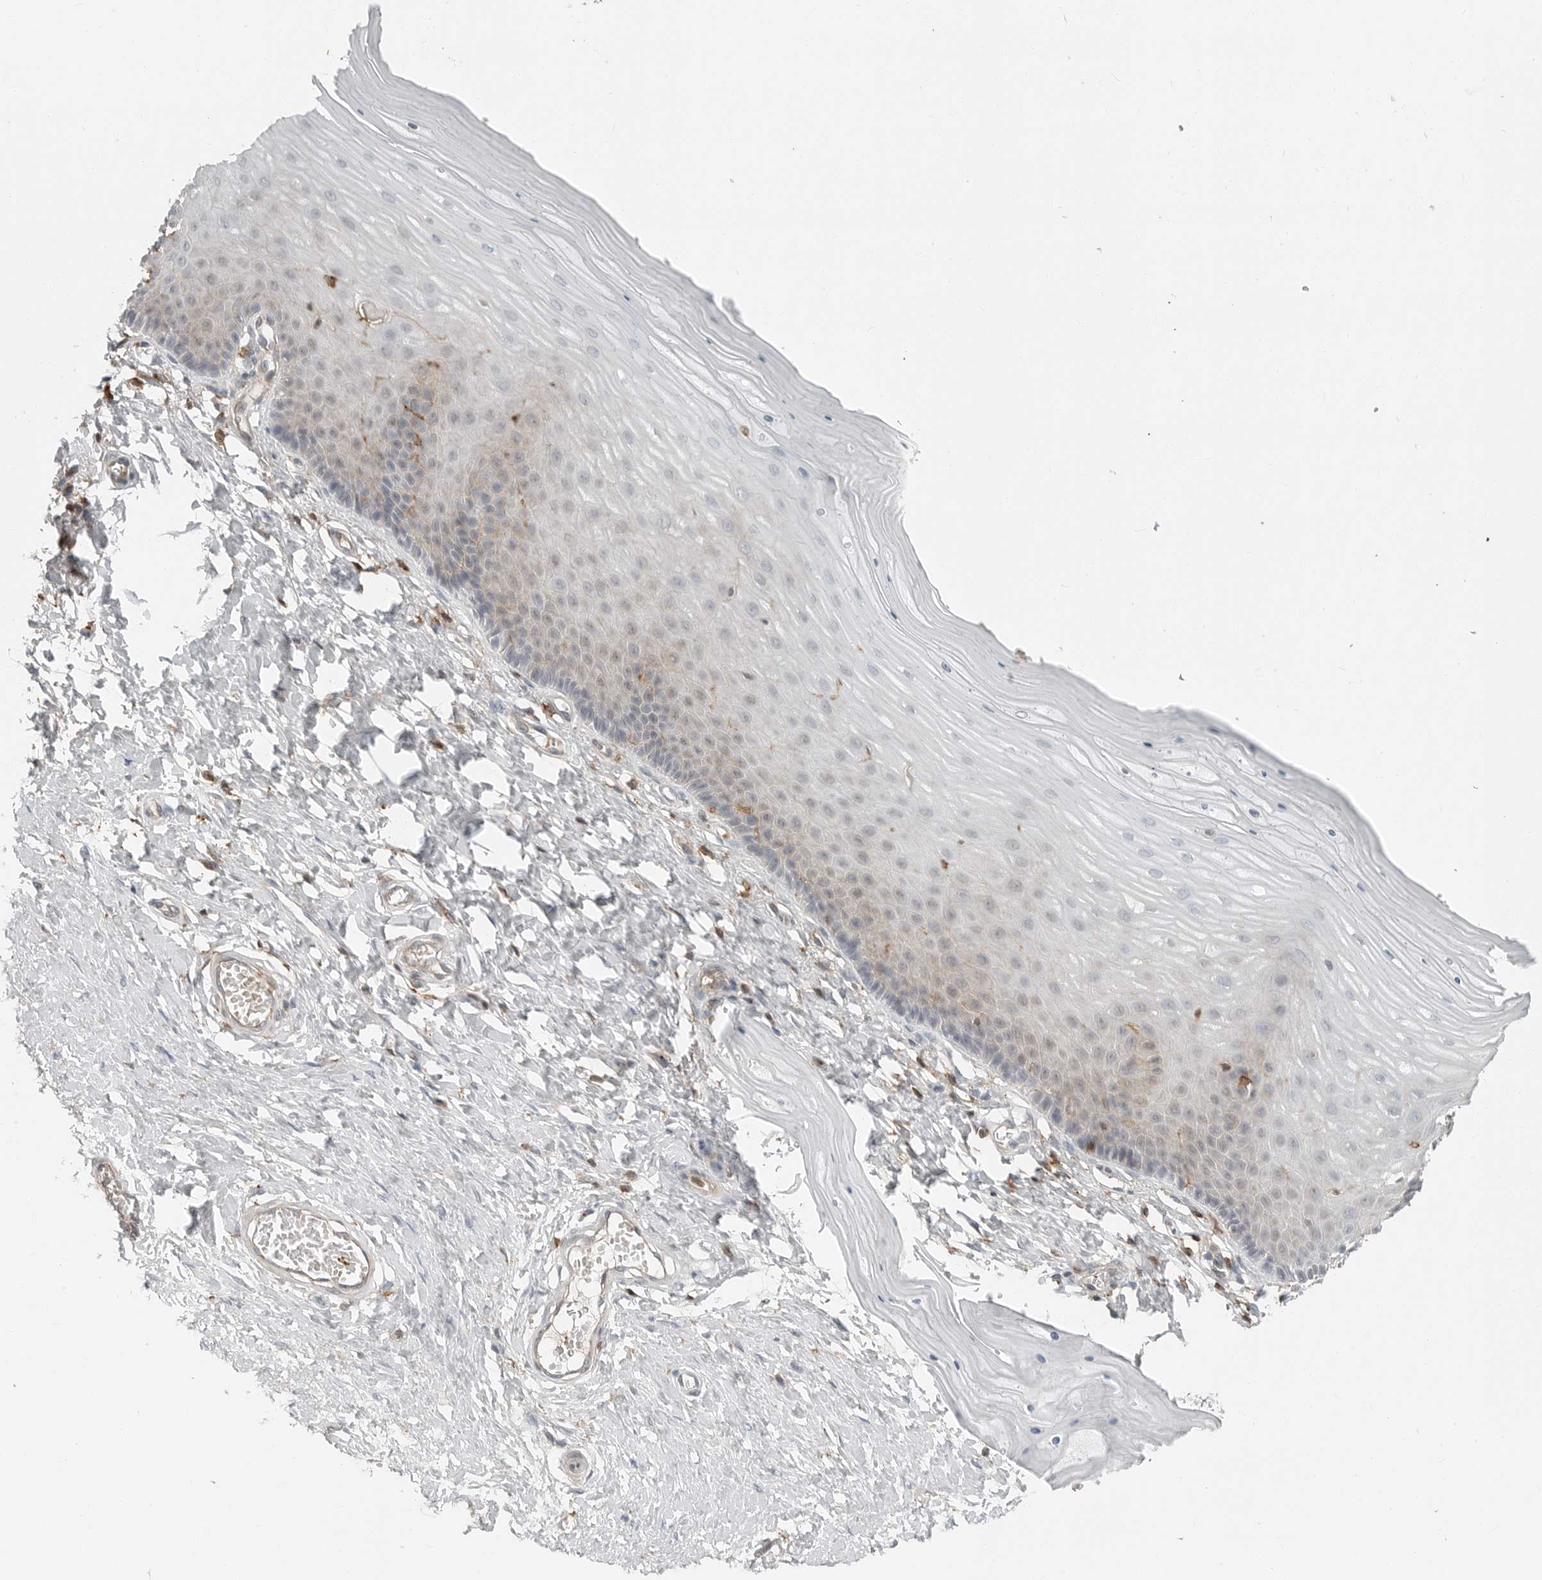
{"staining": {"intensity": "weak", "quantity": "<25%", "location": "cytoplasmic/membranous"}, "tissue": "cervix", "cell_type": "Glandular cells", "image_type": "normal", "snomed": [{"axis": "morphology", "description": "Normal tissue, NOS"}, {"axis": "topography", "description": "Cervix"}], "caption": "A high-resolution micrograph shows immunohistochemistry (IHC) staining of normal cervix, which exhibits no significant expression in glandular cells.", "gene": "LEFTY2", "patient": {"sex": "female", "age": 55}}